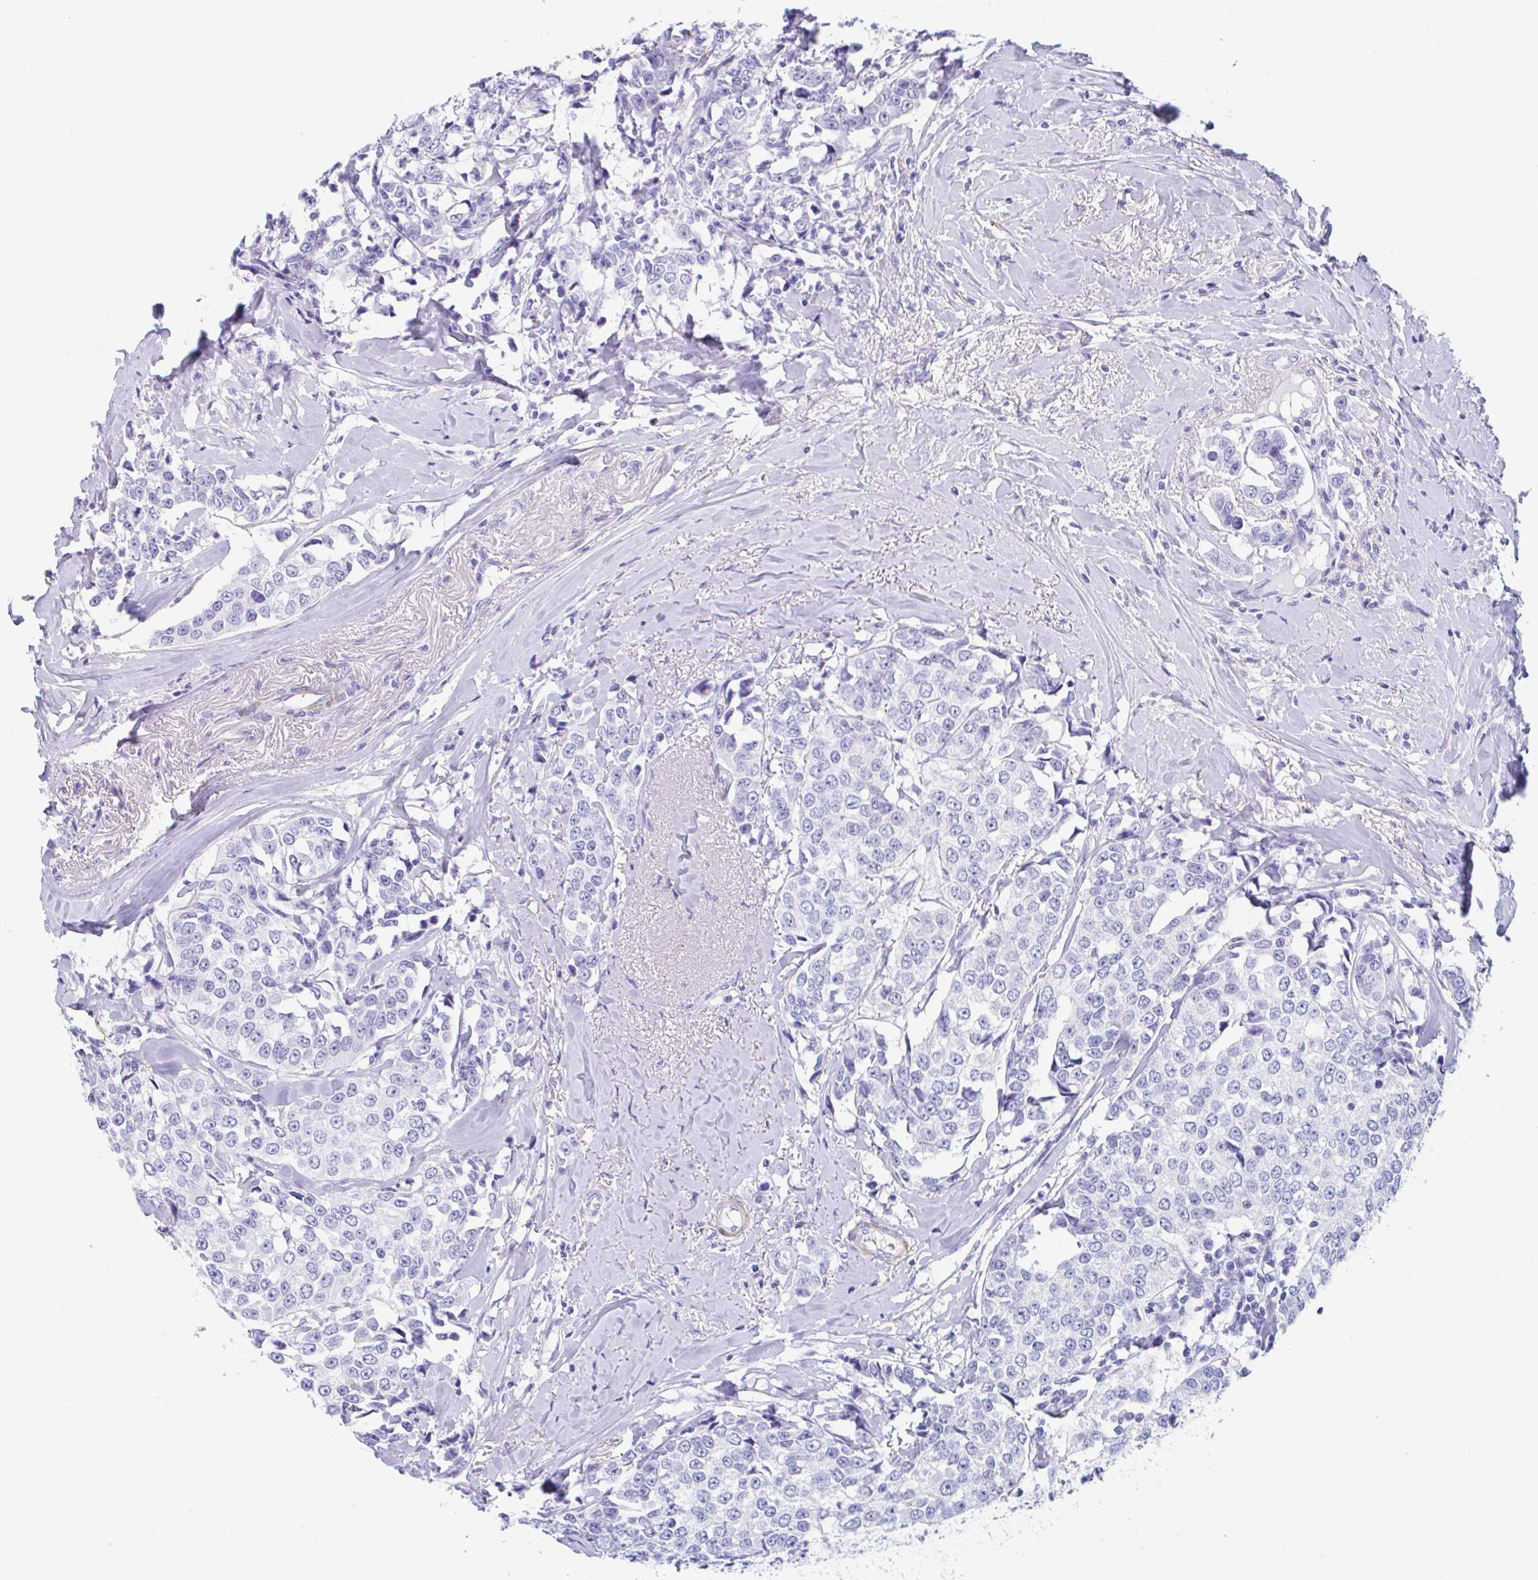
{"staining": {"intensity": "negative", "quantity": "none", "location": "none"}, "tissue": "breast cancer", "cell_type": "Tumor cells", "image_type": "cancer", "snomed": [{"axis": "morphology", "description": "Duct carcinoma"}, {"axis": "topography", "description": "Breast"}], "caption": "IHC of human breast cancer shows no staining in tumor cells.", "gene": "TAS2R41", "patient": {"sex": "female", "age": 80}}